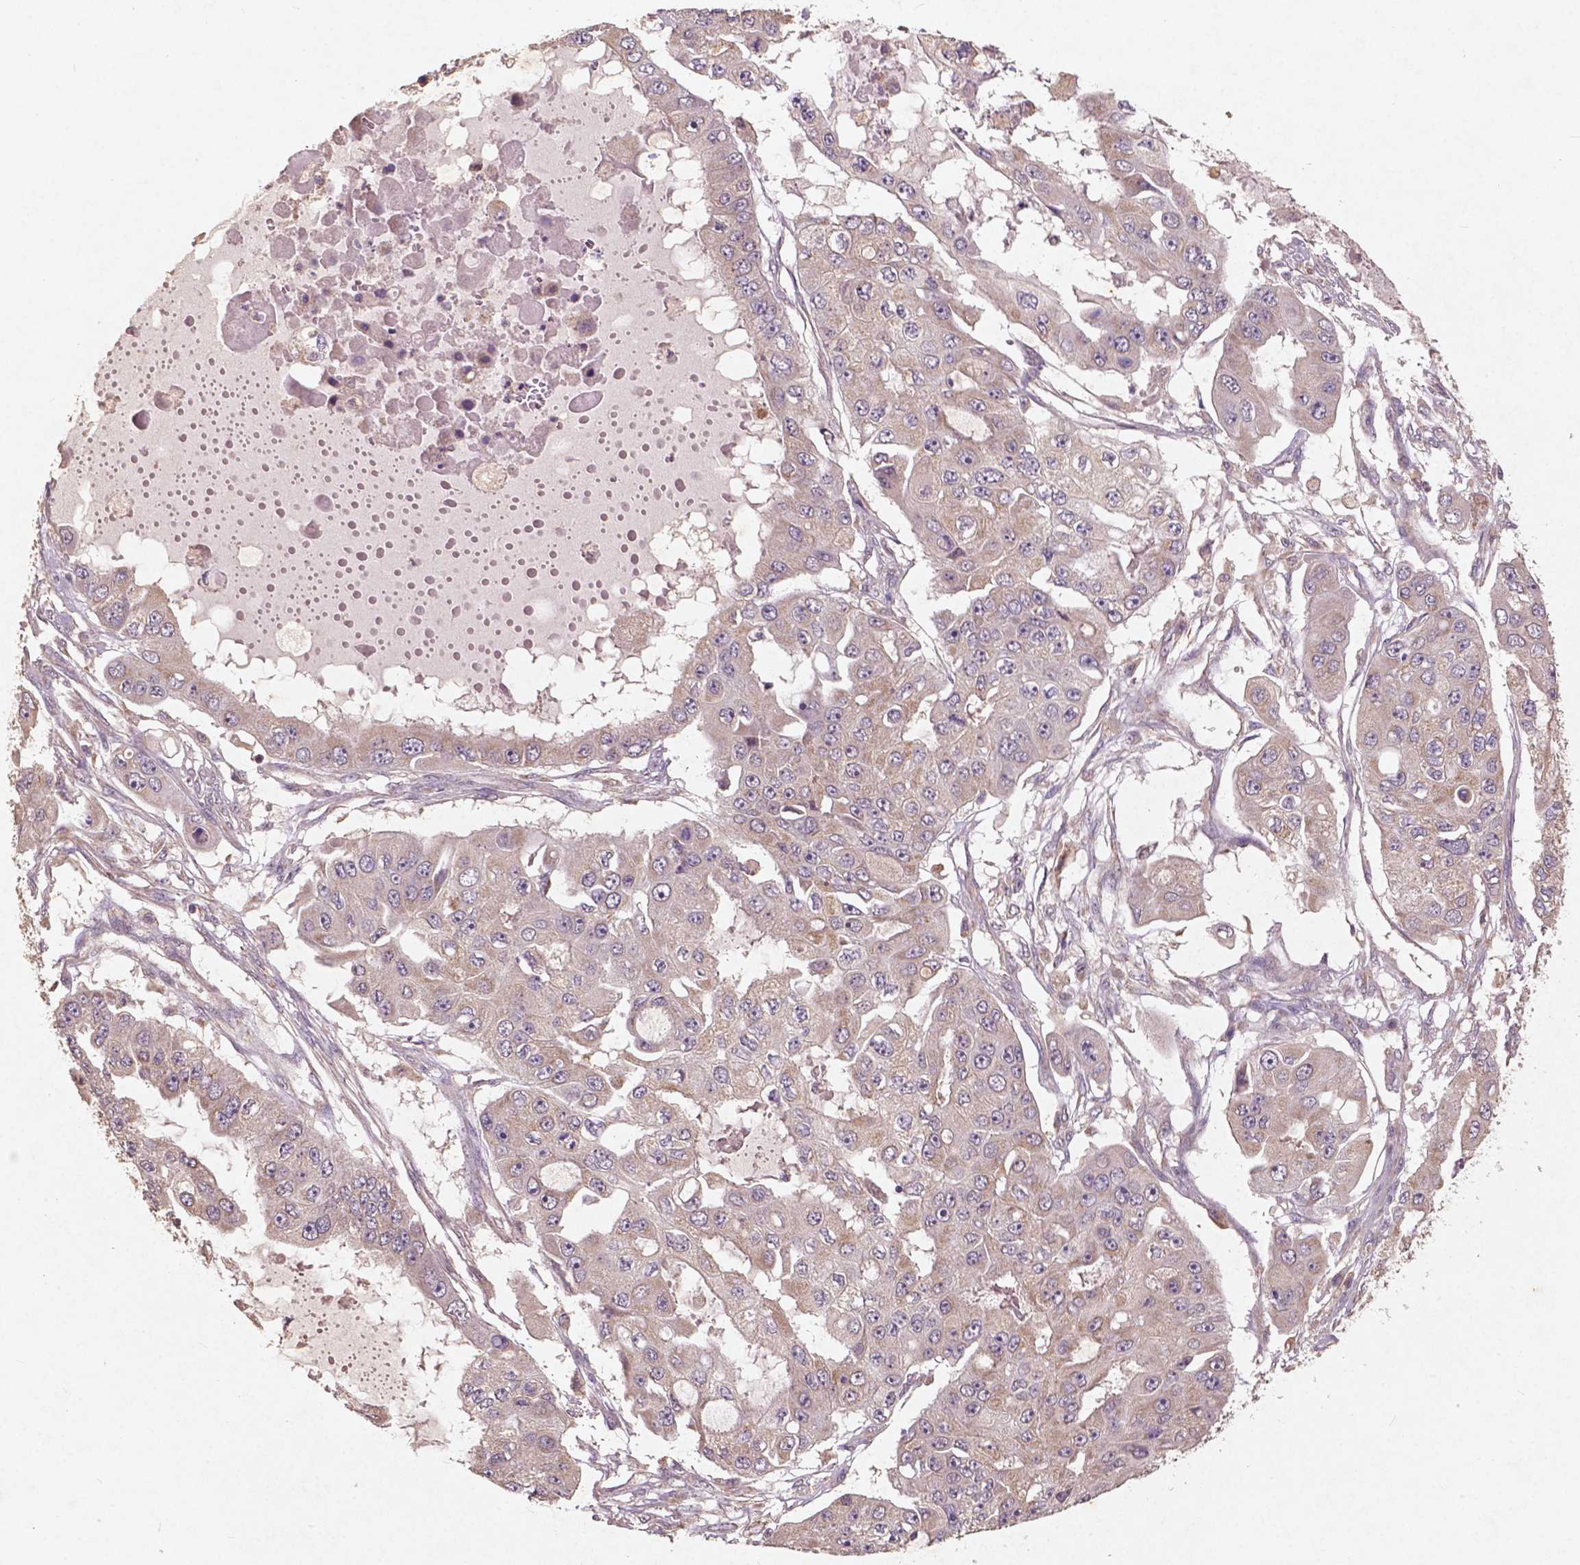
{"staining": {"intensity": "weak", "quantity": "25%-75%", "location": "cytoplasmic/membranous"}, "tissue": "ovarian cancer", "cell_type": "Tumor cells", "image_type": "cancer", "snomed": [{"axis": "morphology", "description": "Cystadenocarcinoma, serous, NOS"}, {"axis": "topography", "description": "Ovary"}], "caption": "Ovarian cancer was stained to show a protein in brown. There is low levels of weak cytoplasmic/membranous expression in about 25%-75% of tumor cells. The protein is stained brown, and the nuclei are stained in blue (DAB IHC with brightfield microscopy, high magnification).", "gene": "ST6GALNAC5", "patient": {"sex": "female", "age": 56}}